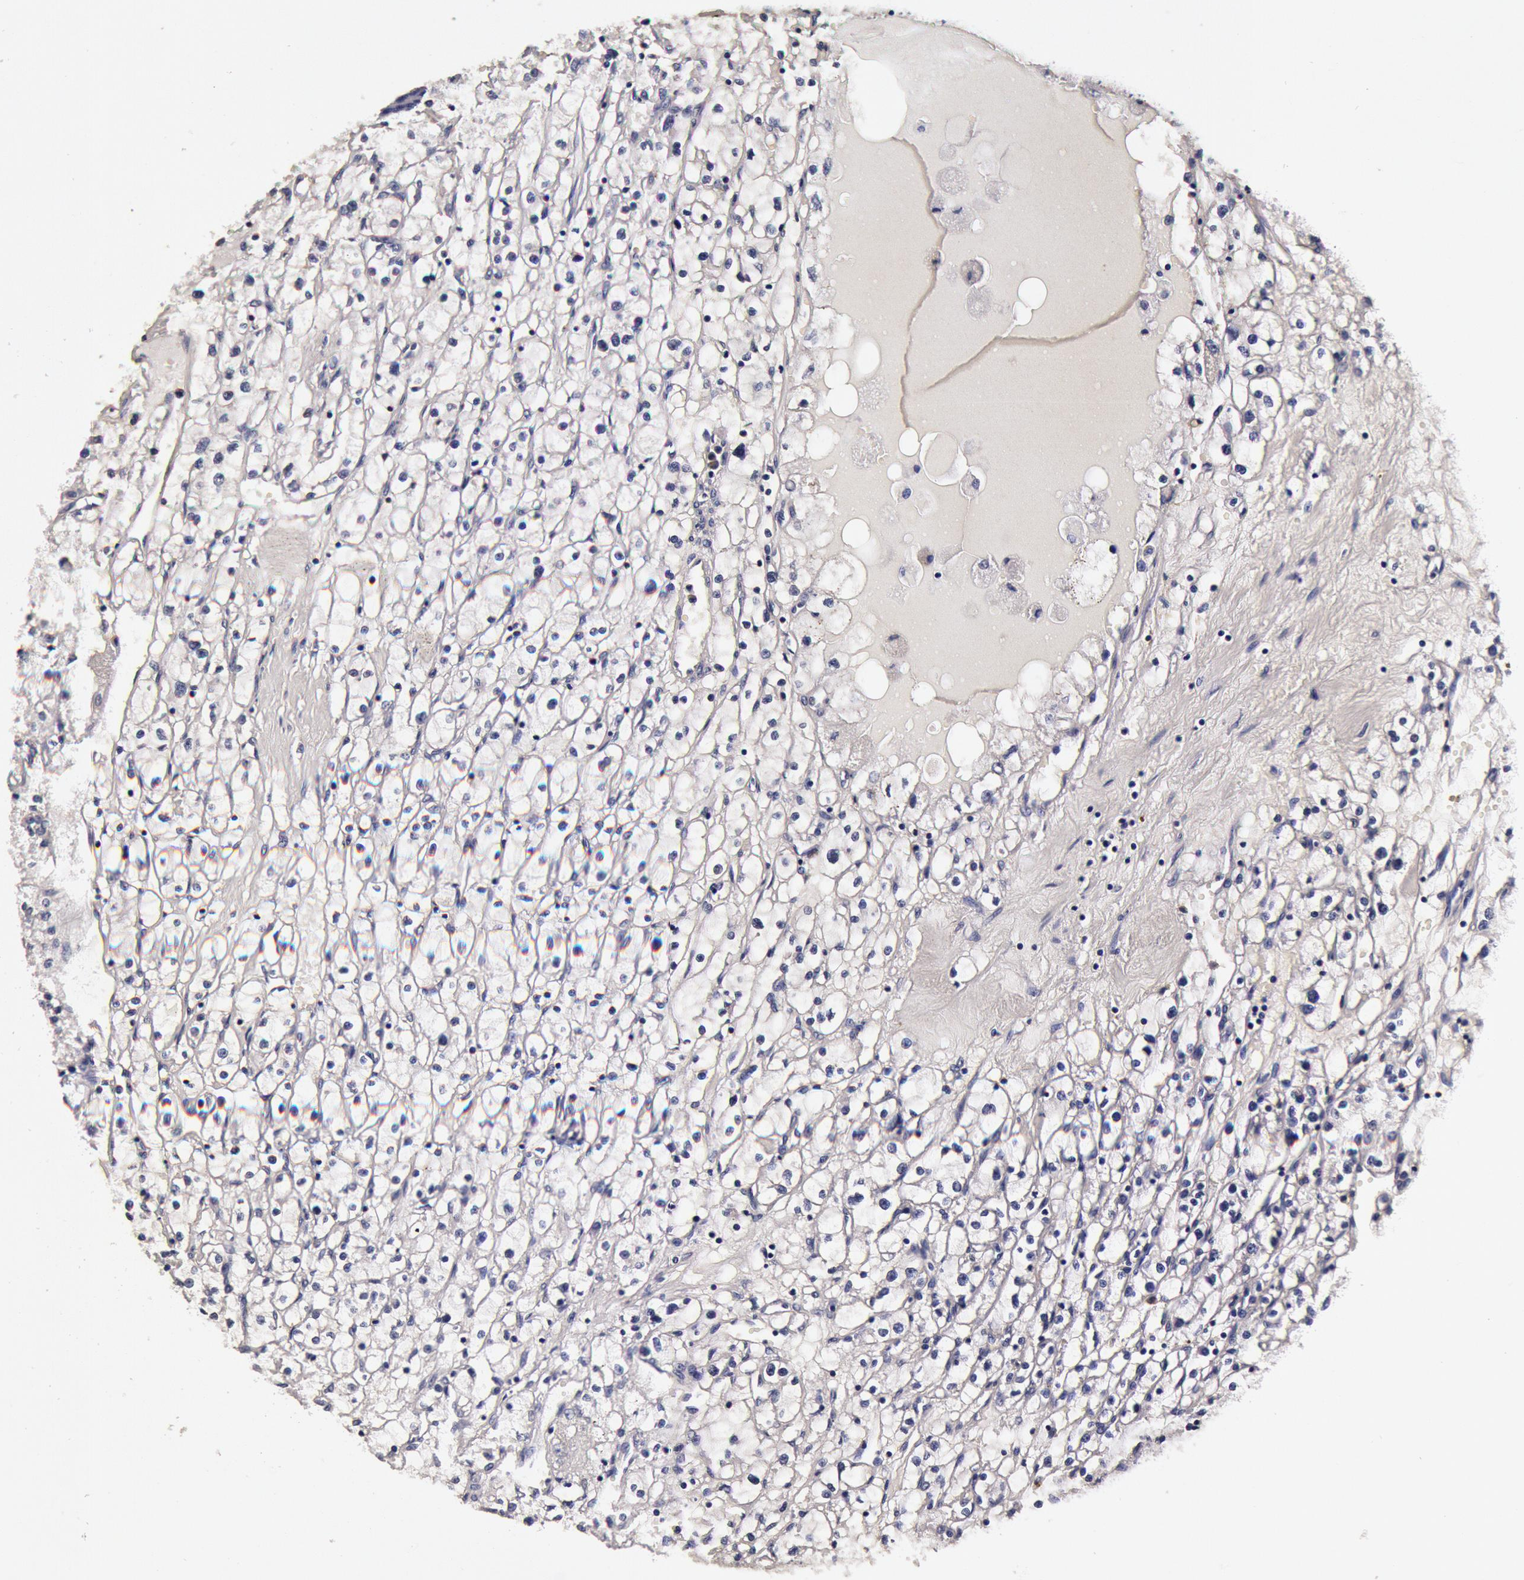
{"staining": {"intensity": "negative", "quantity": "none", "location": "none"}, "tissue": "renal cancer", "cell_type": "Tumor cells", "image_type": "cancer", "snomed": [{"axis": "morphology", "description": "Adenocarcinoma, NOS"}, {"axis": "topography", "description": "Kidney"}], "caption": "The histopathology image reveals no significant expression in tumor cells of renal cancer (adenocarcinoma). (Brightfield microscopy of DAB immunohistochemistry (IHC) at high magnification).", "gene": "CCDC22", "patient": {"sex": "male", "age": 56}}